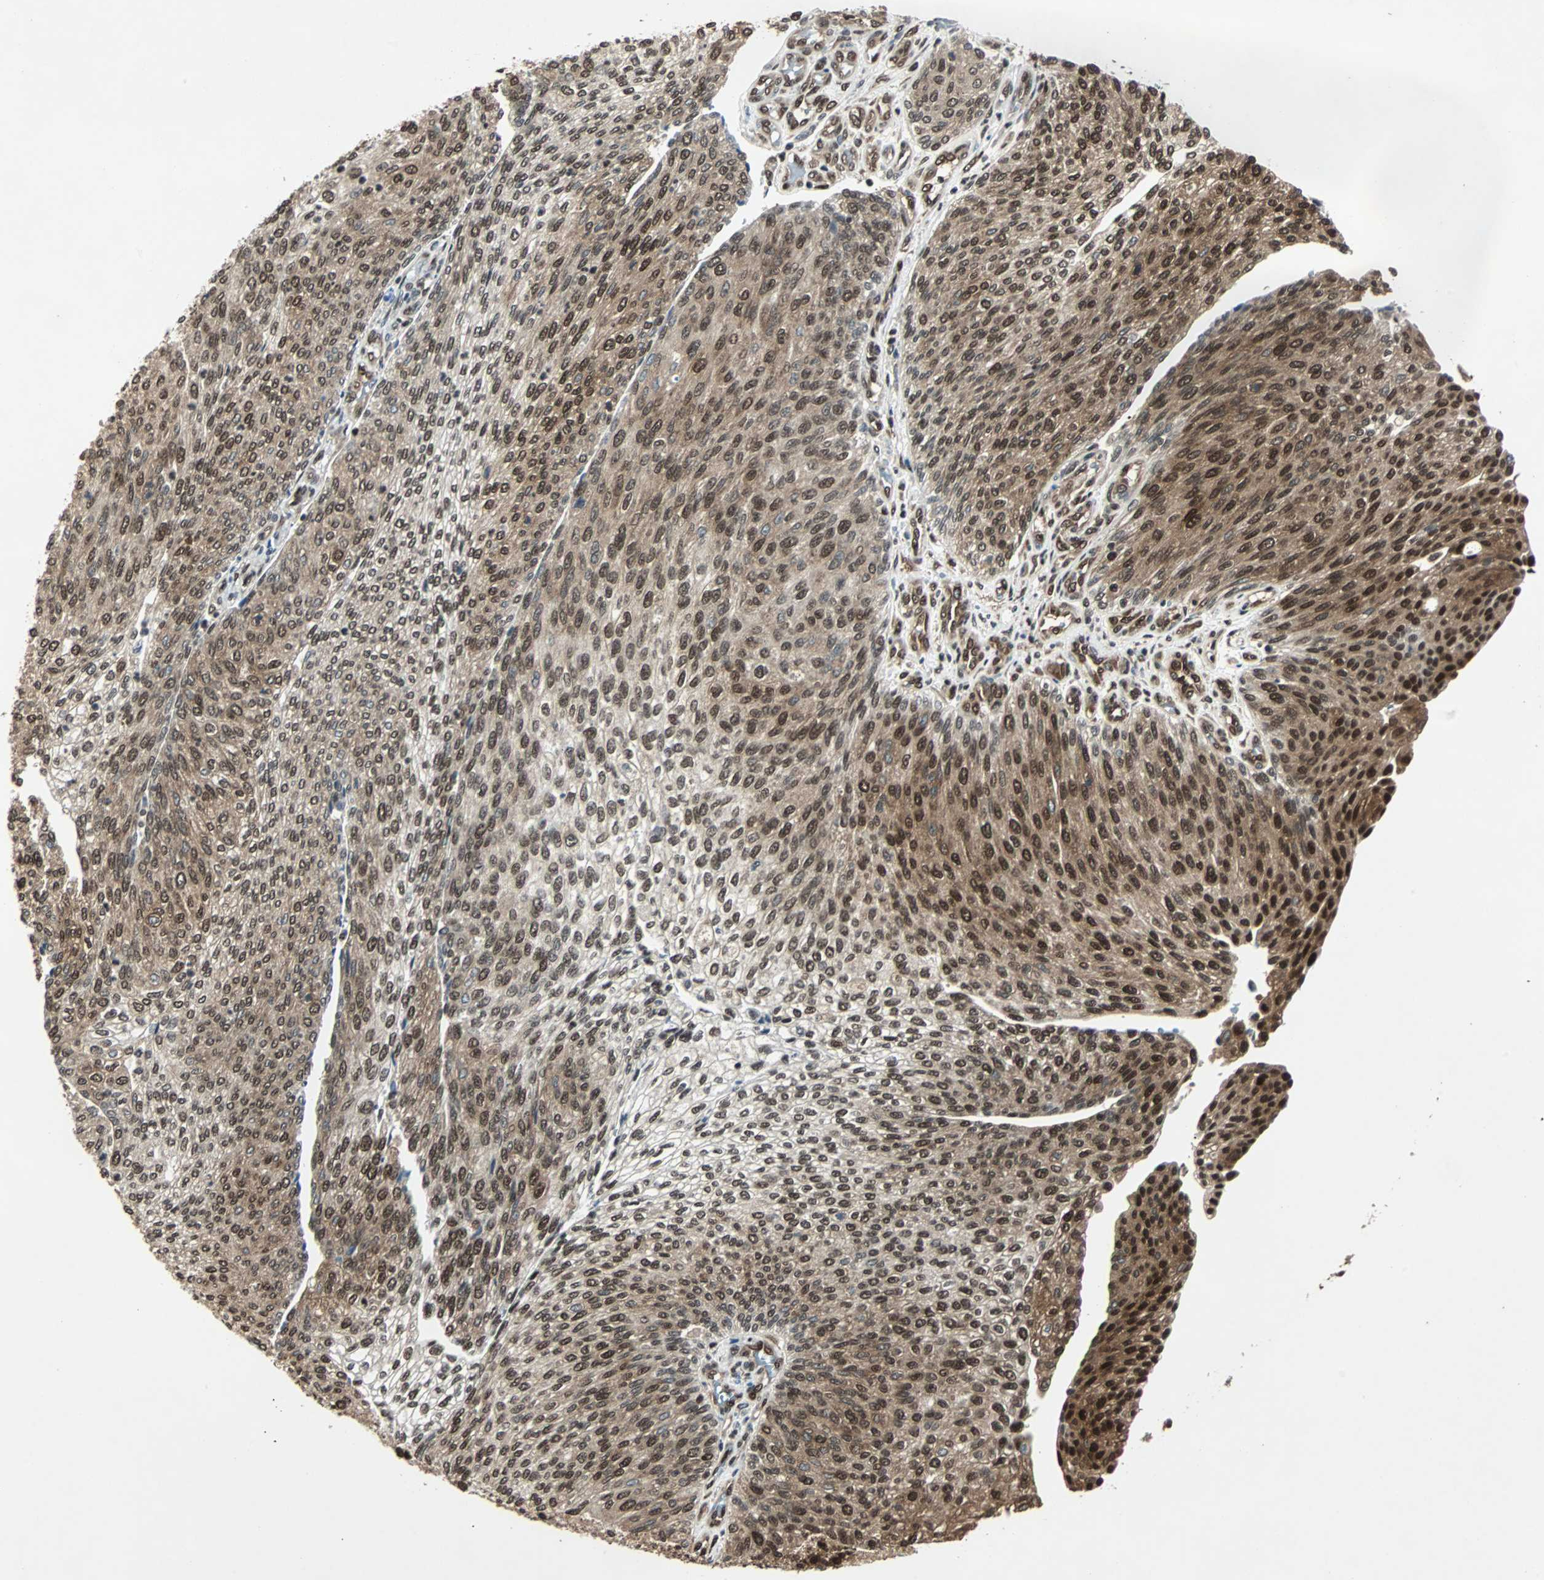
{"staining": {"intensity": "strong", "quantity": ">75%", "location": "cytoplasmic/membranous,nuclear"}, "tissue": "urothelial cancer", "cell_type": "Tumor cells", "image_type": "cancer", "snomed": [{"axis": "morphology", "description": "Urothelial carcinoma, Low grade"}, {"axis": "topography", "description": "Urinary bladder"}], "caption": "Human urothelial carcinoma (low-grade) stained for a protein (brown) shows strong cytoplasmic/membranous and nuclear positive positivity in approximately >75% of tumor cells.", "gene": "ACLY", "patient": {"sex": "female", "age": 79}}